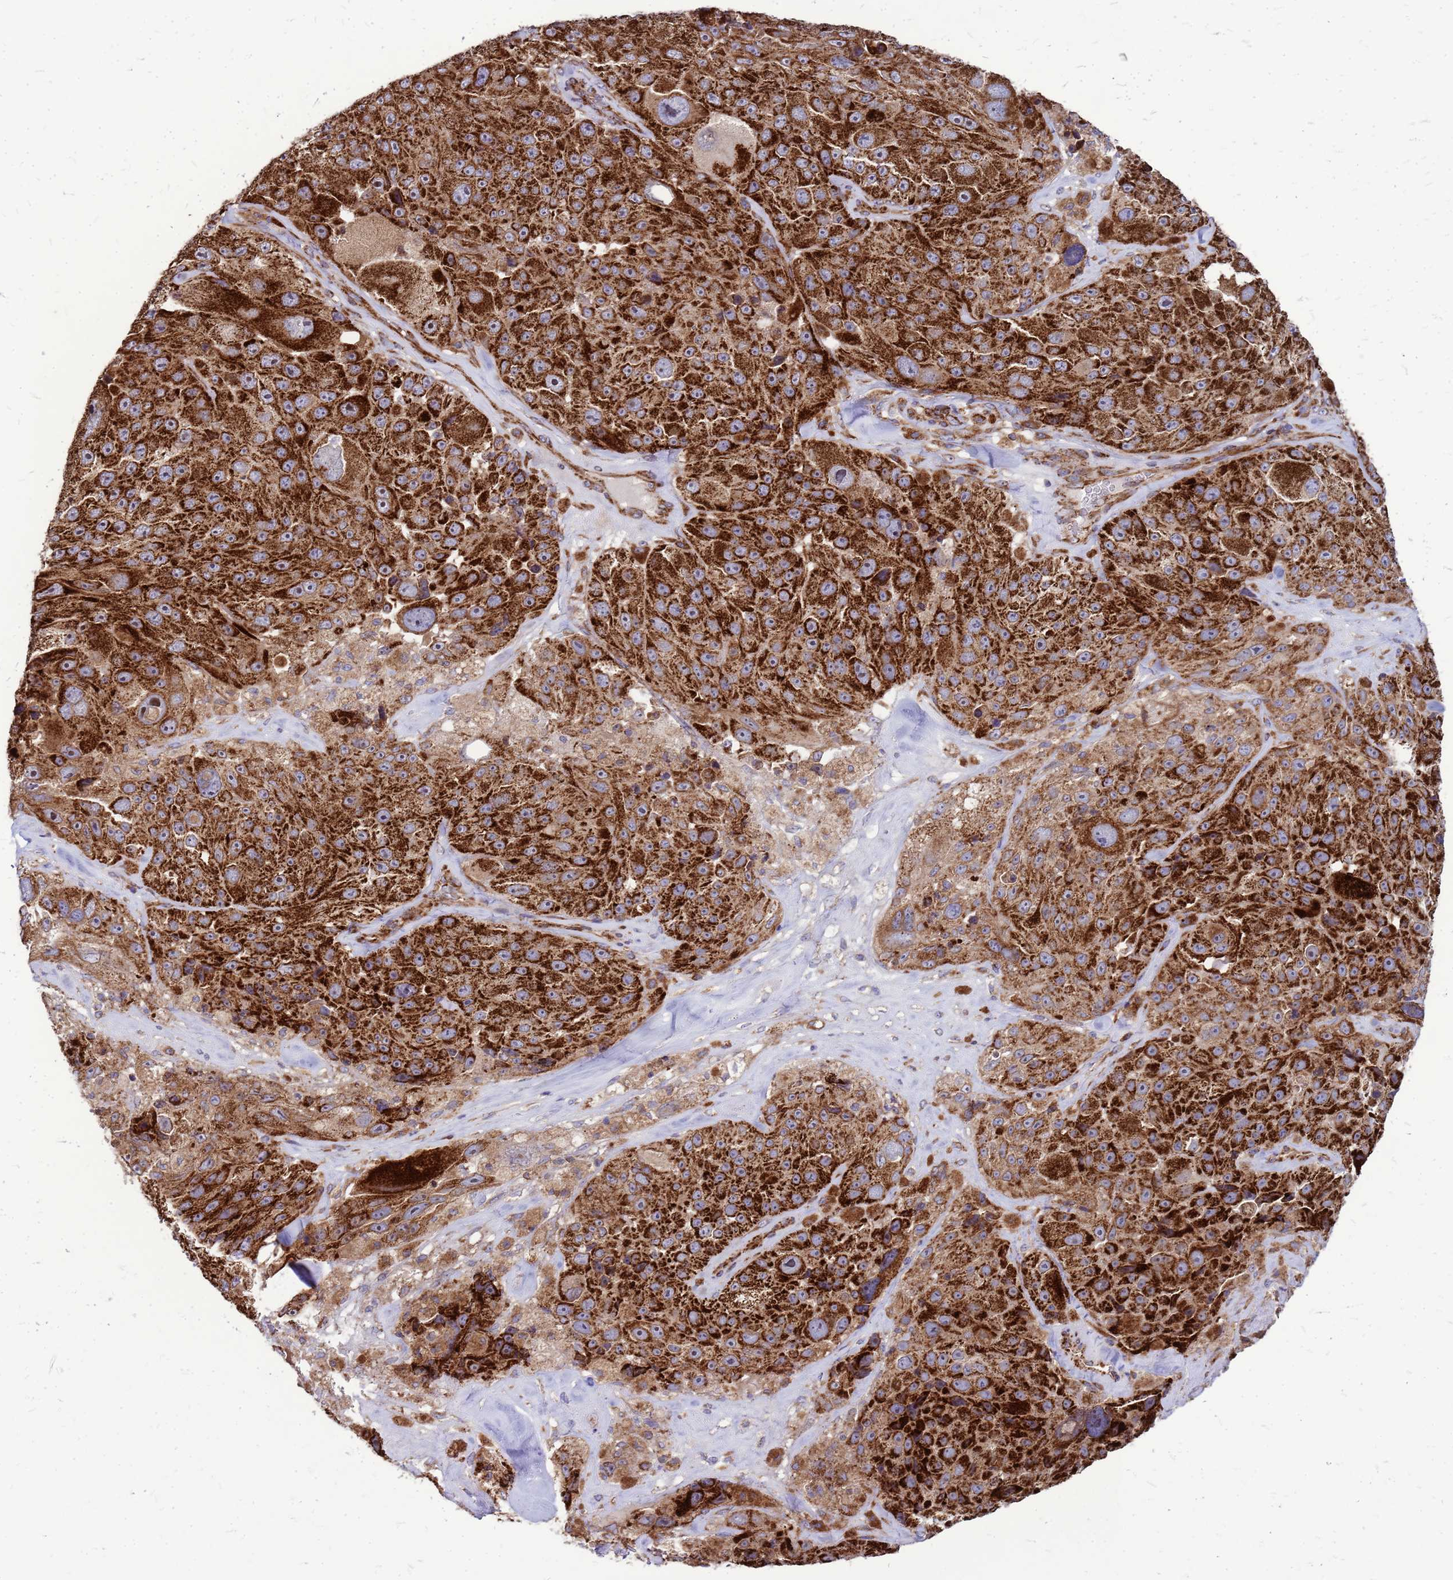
{"staining": {"intensity": "strong", "quantity": ">75%", "location": "cytoplasmic/membranous,nuclear"}, "tissue": "melanoma", "cell_type": "Tumor cells", "image_type": "cancer", "snomed": [{"axis": "morphology", "description": "Malignant melanoma, Metastatic site"}, {"axis": "topography", "description": "Lymph node"}], "caption": "Immunohistochemistry (IHC) of melanoma exhibits high levels of strong cytoplasmic/membranous and nuclear positivity in approximately >75% of tumor cells.", "gene": "FSTL4", "patient": {"sex": "male", "age": 62}}